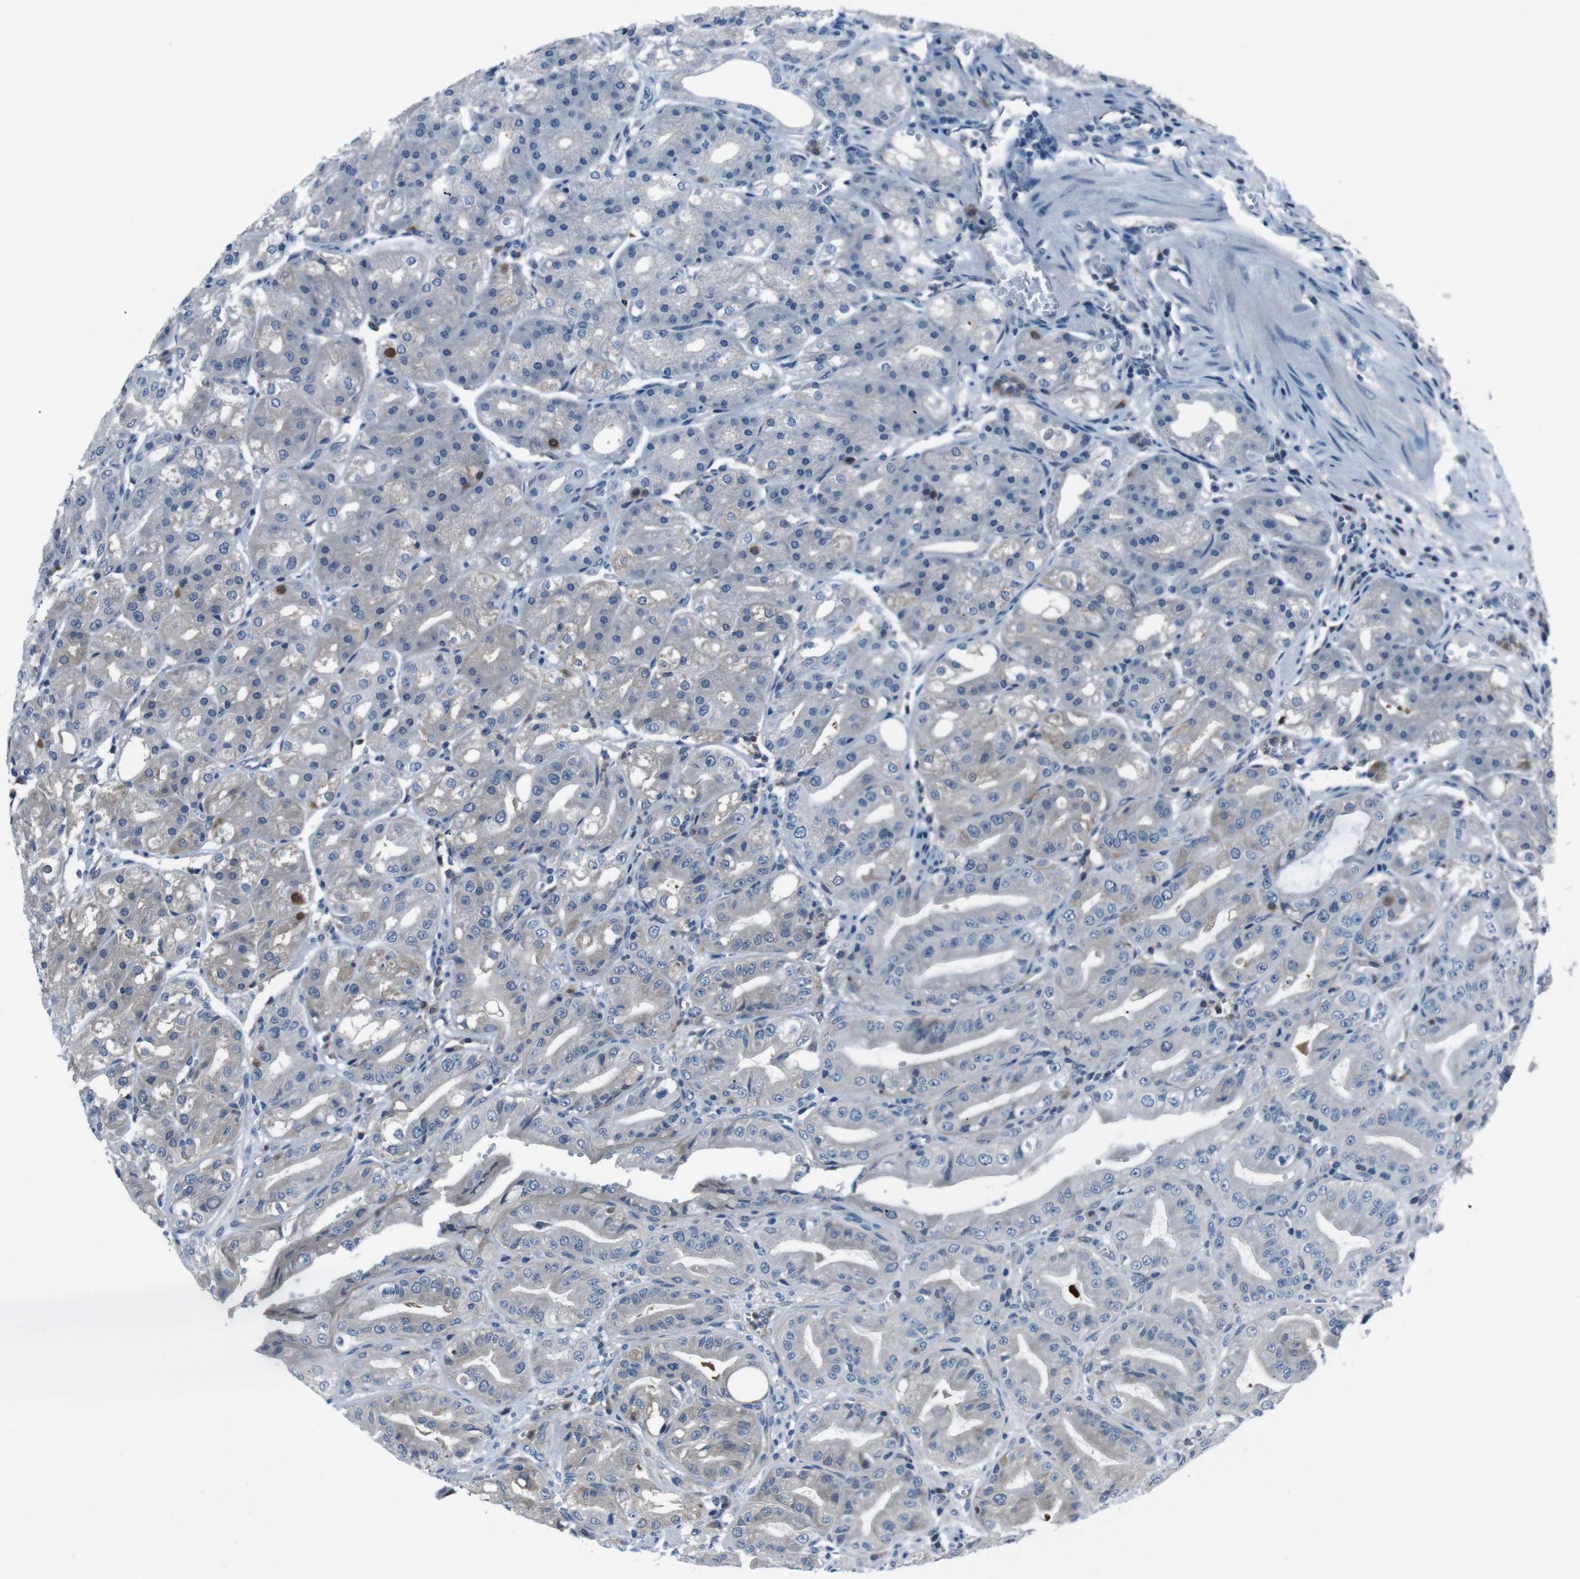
{"staining": {"intensity": "moderate", "quantity": "<25%", "location": "cytoplasmic/membranous"}, "tissue": "stomach", "cell_type": "Glandular cells", "image_type": "normal", "snomed": [{"axis": "morphology", "description": "Normal tissue, NOS"}, {"axis": "topography", "description": "Stomach, lower"}], "caption": "Benign stomach displays moderate cytoplasmic/membranous staining in approximately <25% of glandular cells, visualized by immunohistochemistry.", "gene": "NANOS2", "patient": {"sex": "male", "age": 71}}